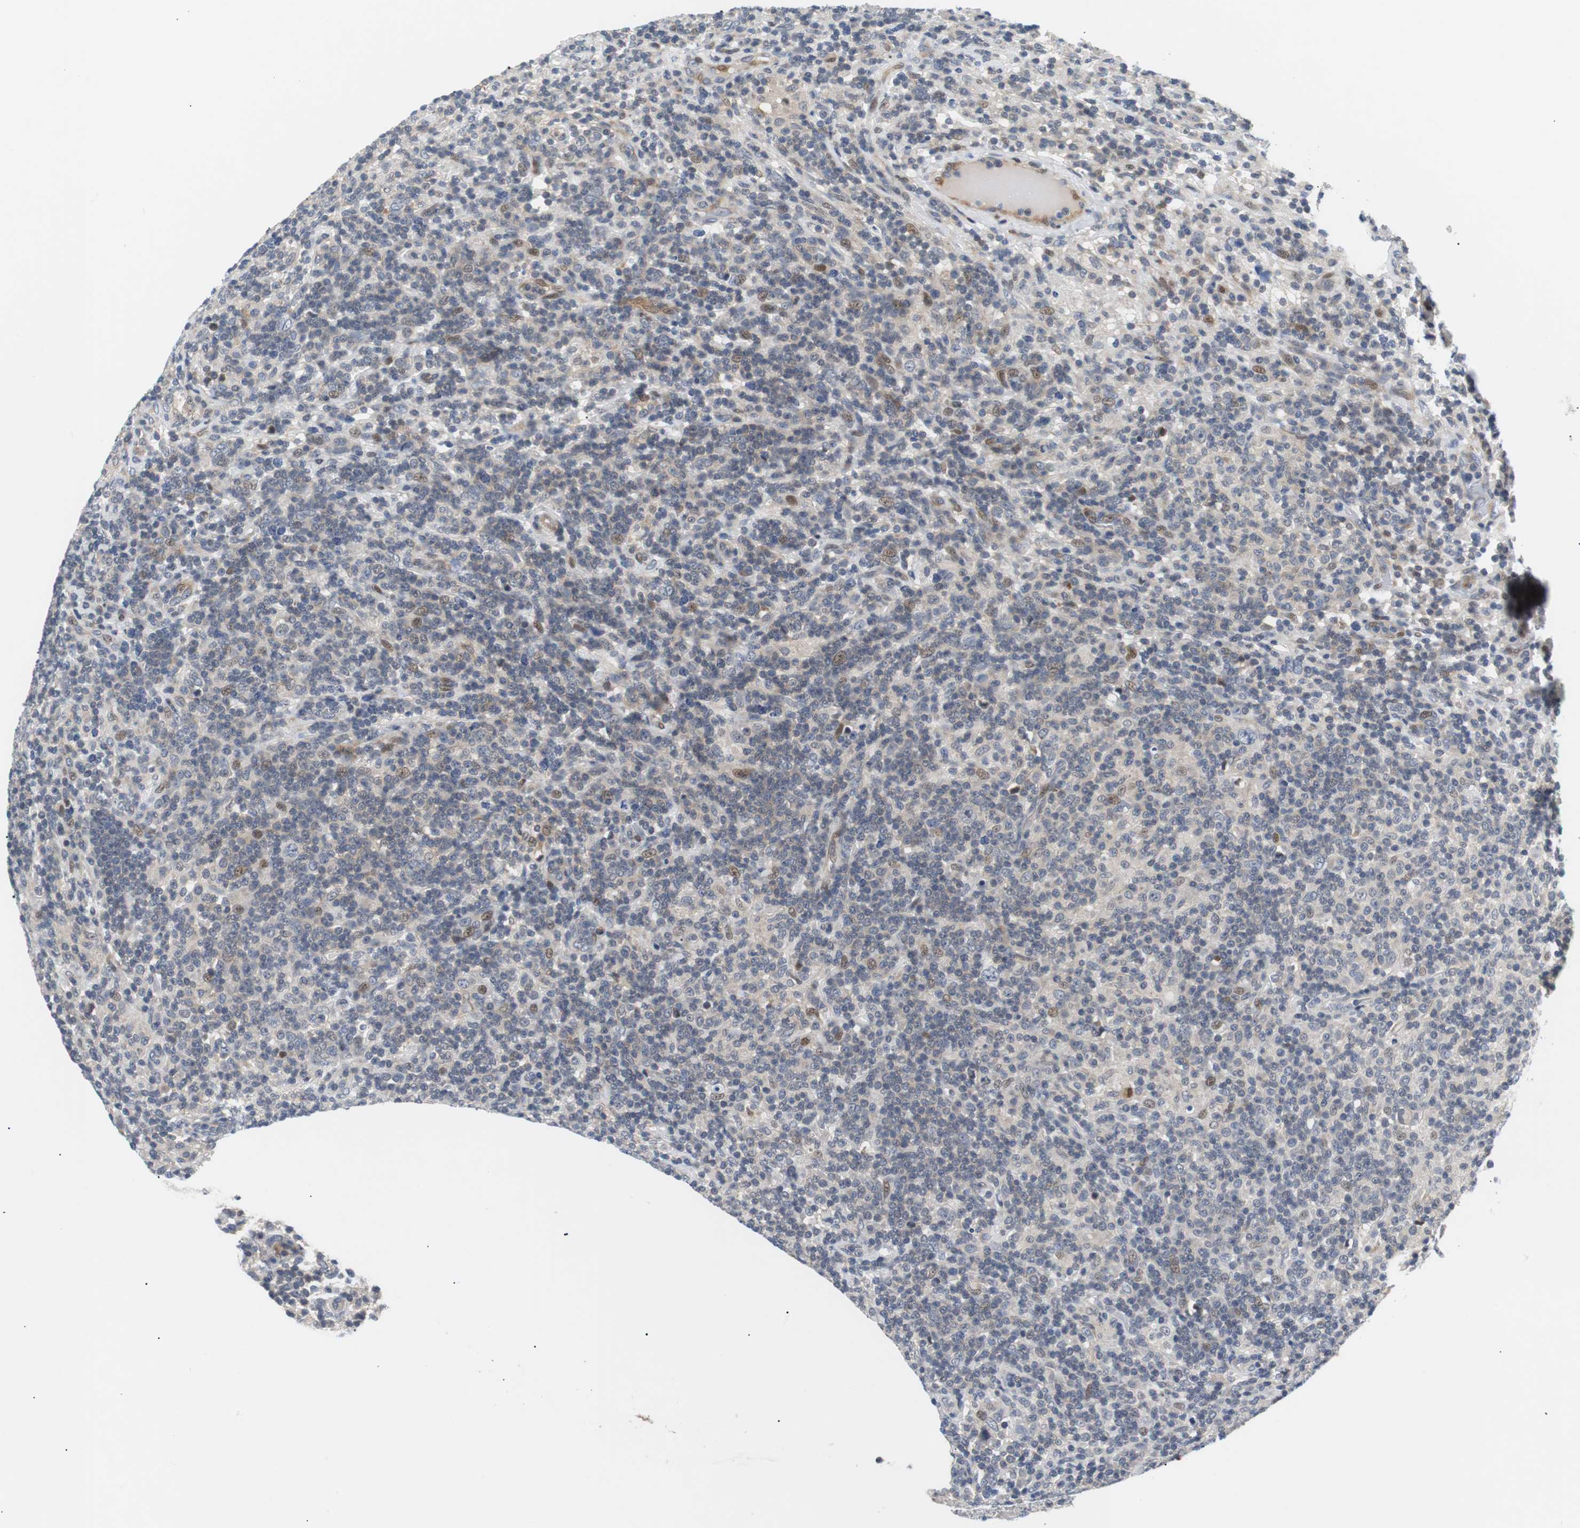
{"staining": {"intensity": "negative", "quantity": "none", "location": "none"}, "tissue": "lymphoma", "cell_type": "Tumor cells", "image_type": "cancer", "snomed": [{"axis": "morphology", "description": "Hodgkin's disease, NOS"}, {"axis": "topography", "description": "Lymph node"}], "caption": "This is an IHC micrograph of Hodgkin's disease. There is no expression in tumor cells.", "gene": "MAP2K4", "patient": {"sex": "male", "age": 70}}